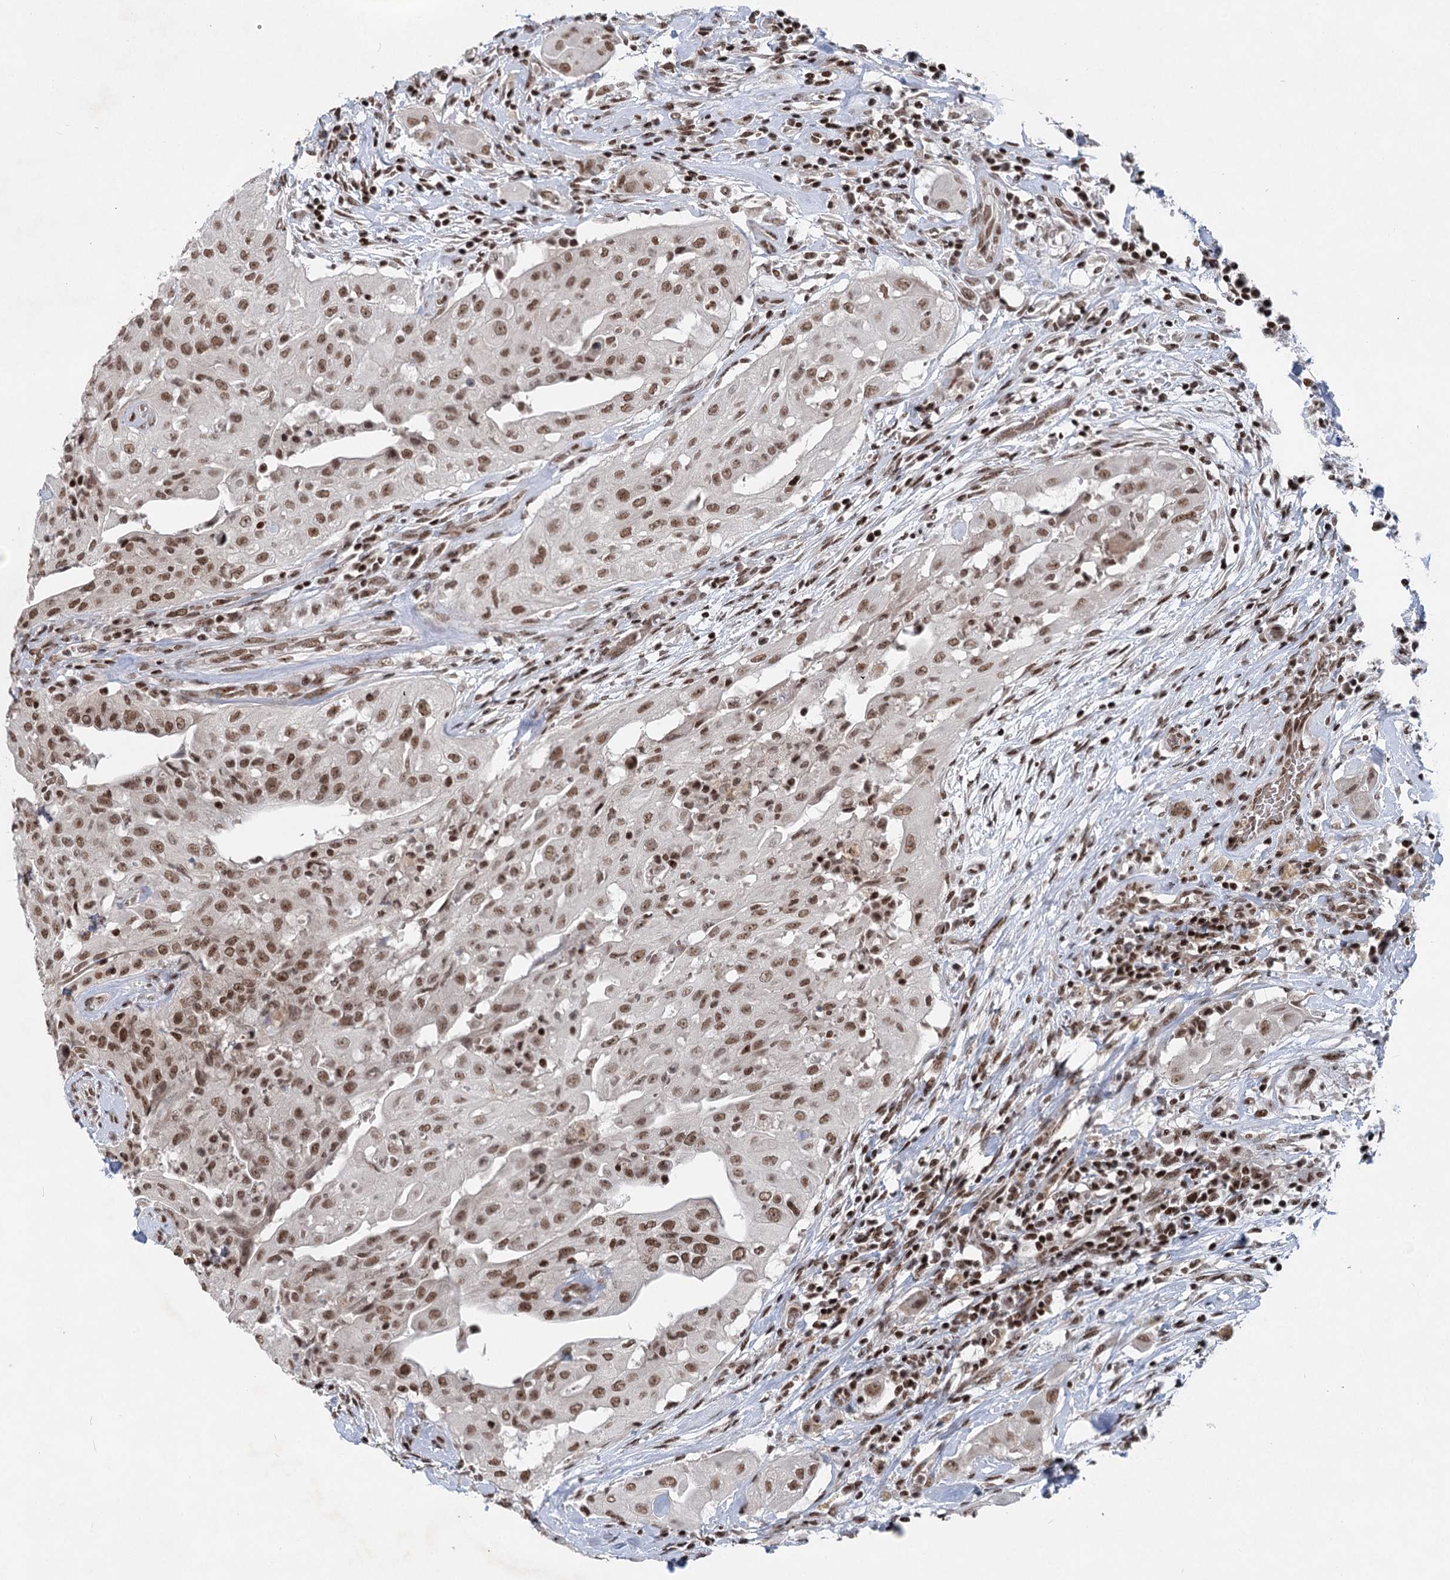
{"staining": {"intensity": "strong", "quantity": ">75%", "location": "nuclear"}, "tissue": "thyroid cancer", "cell_type": "Tumor cells", "image_type": "cancer", "snomed": [{"axis": "morphology", "description": "Papillary adenocarcinoma, NOS"}, {"axis": "topography", "description": "Thyroid gland"}], "caption": "This image shows thyroid cancer stained with immunohistochemistry (IHC) to label a protein in brown. The nuclear of tumor cells show strong positivity for the protein. Nuclei are counter-stained blue.", "gene": "CGGBP1", "patient": {"sex": "female", "age": 59}}